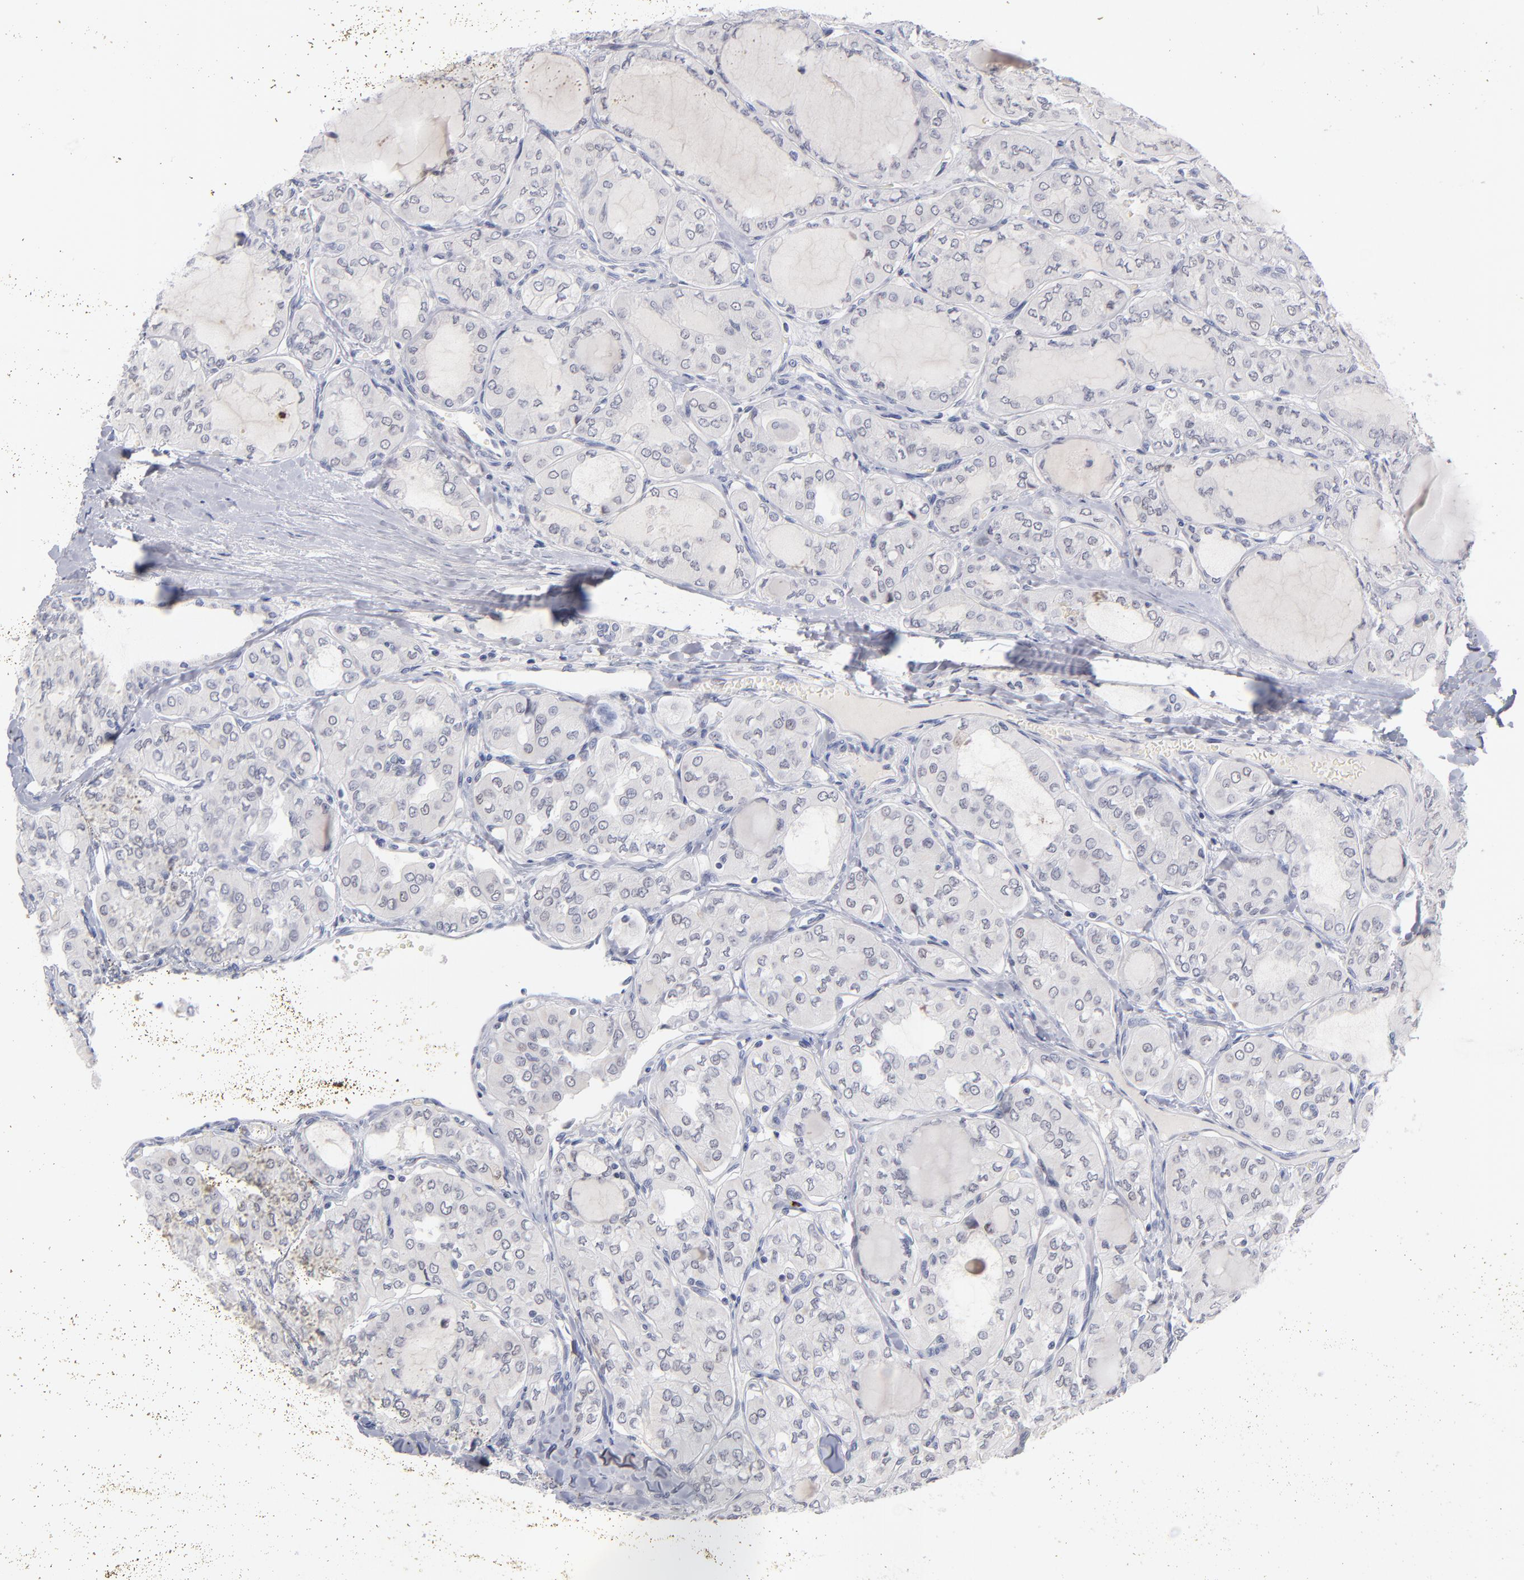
{"staining": {"intensity": "negative", "quantity": "none", "location": "none"}, "tissue": "thyroid cancer", "cell_type": "Tumor cells", "image_type": "cancer", "snomed": [{"axis": "morphology", "description": "Papillary adenocarcinoma, NOS"}, {"axis": "topography", "description": "Thyroid gland"}], "caption": "An image of human thyroid papillary adenocarcinoma is negative for staining in tumor cells.", "gene": "PARP1", "patient": {"sex": "male", "age": 20}}